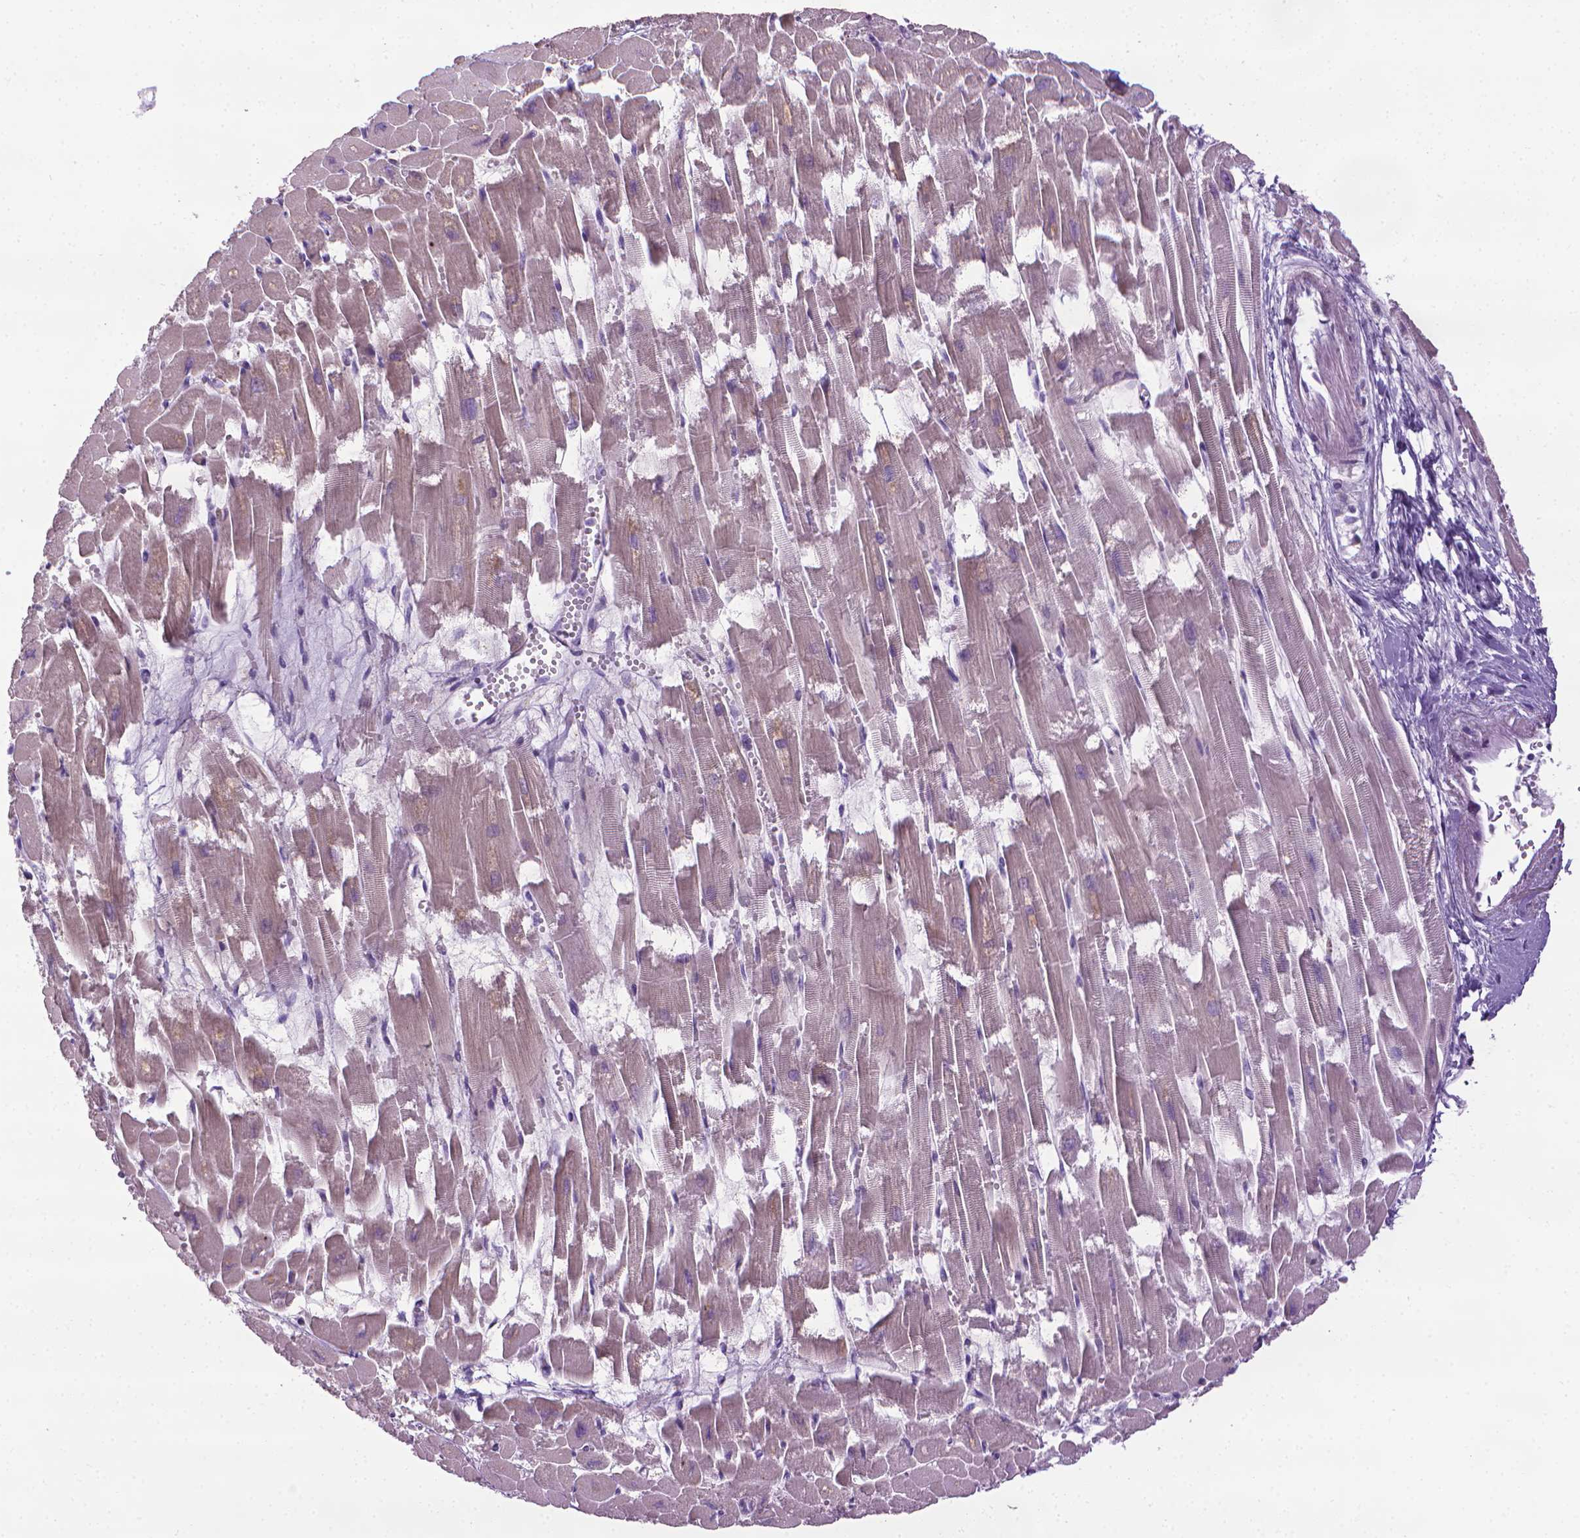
{"staining": {"intensity": "weak", "quantity": "25%-75%", "location": "cytoplasmic/membranous"}, "tissue": "heart muscle", "cell_type": "Cardiomyocytes", "image_type": "normal", "snomed": [{"axis": "morphology", "description": "Normal tissue, NOS"}, {"axis": "topography", "description": "Heart"}], "caption": "Unremarkable heart muscle shows weak cytoplasmic/membranous positivity in approximately 25%-75% of cardiomyocytes.", "gene": "DNAI7", "patient": {"sex": "female", "age": 52}}